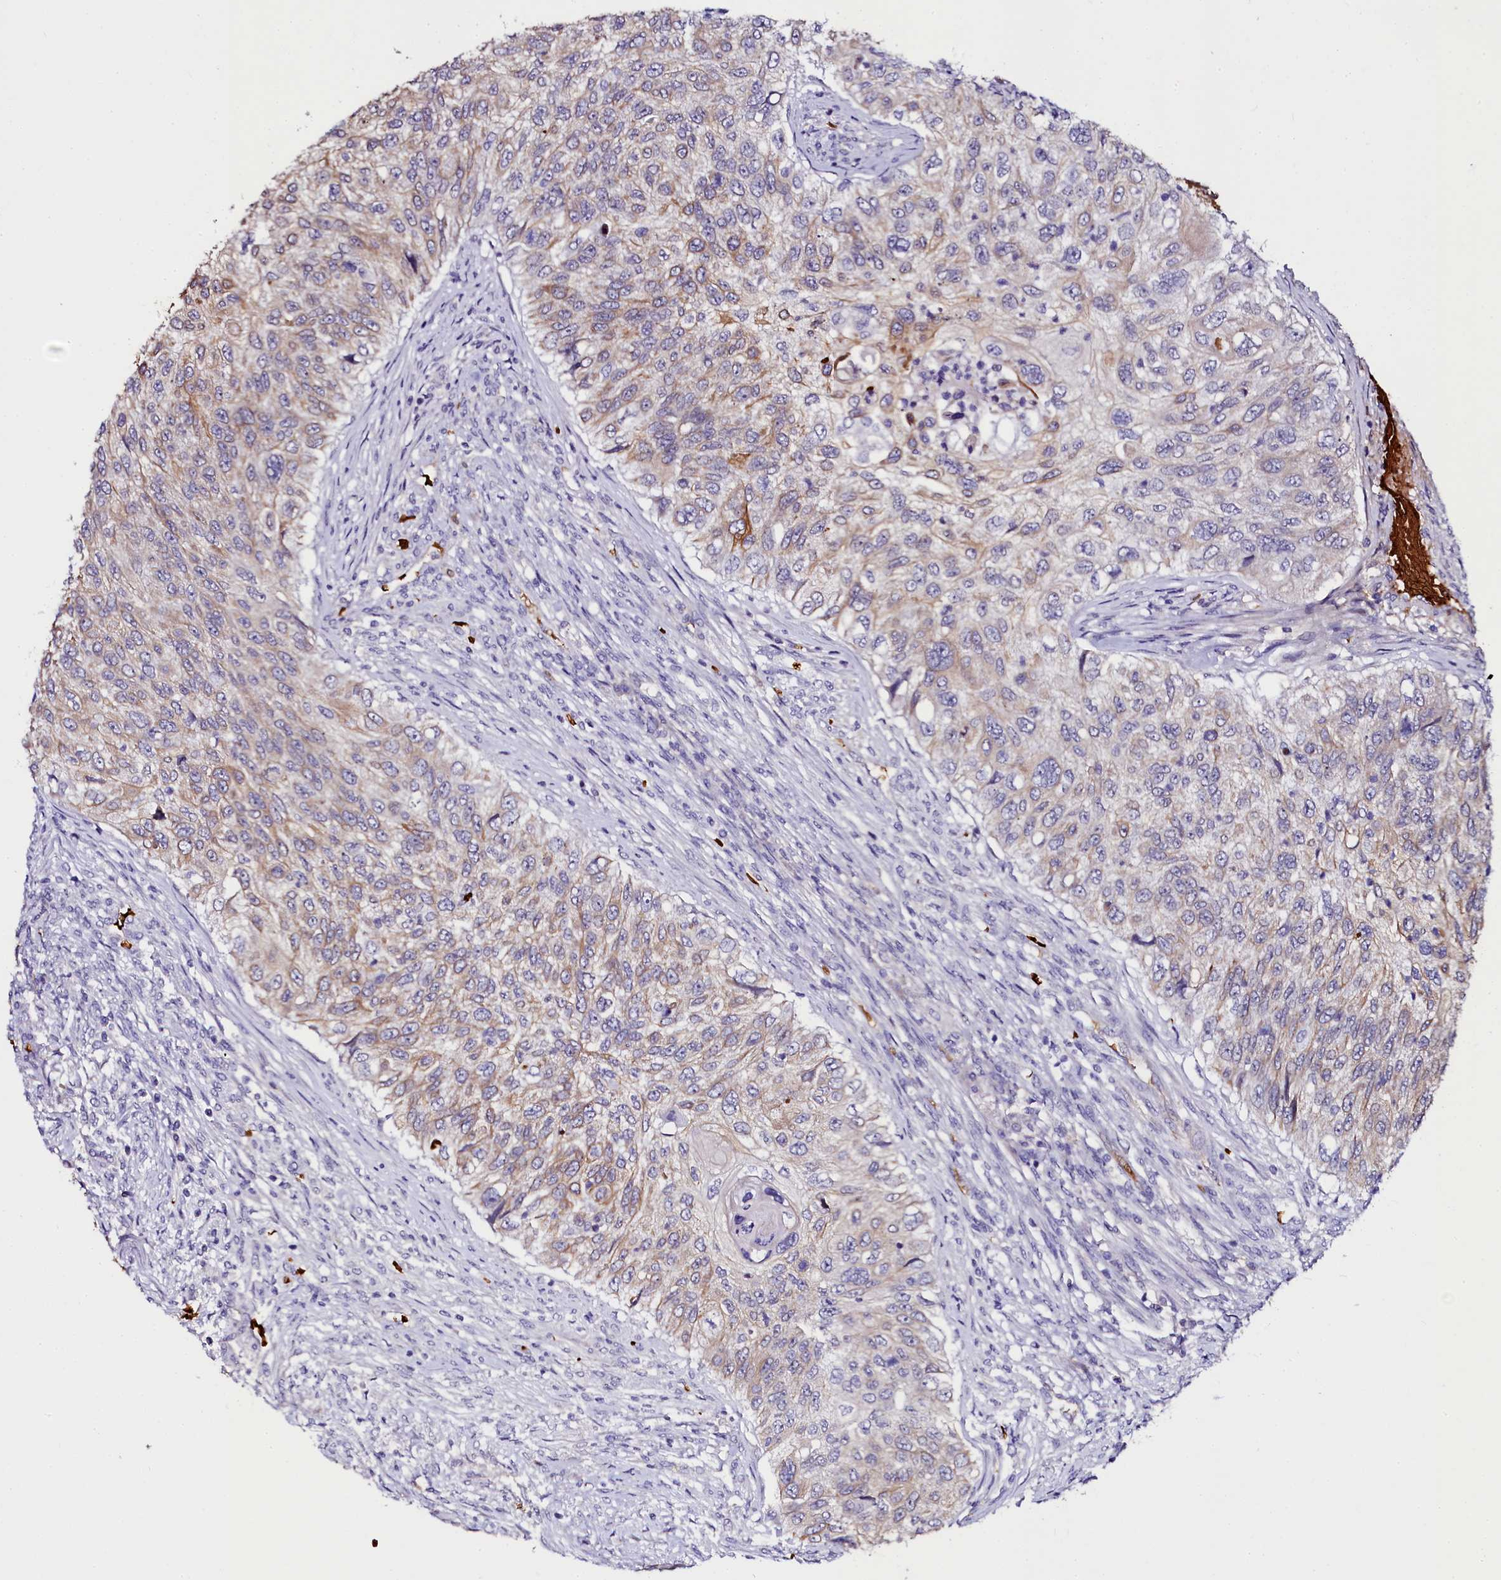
{"staining": {"intensity": "weak", "quantity": ">75%", "location": "cytoplasmic/membranous"}, "tissue": "urothelial cancer", "cell_type": "Tumor cells", "image_type": "cancer", "snomed": [{"axis": "morphology", "description": "Urothelial carcinoma, High grade"}, {"axis": "topography", "description": "Urinary bladder"}], "caption": "About >75% of tumor cells in human urothelial cancer exhibit weak cytoplasmic/membranous protein staining as visualized by brown immunohistochemical staining.", "gene": "CTDSPL2", "patient": {"sex": "female", "age": 60}}